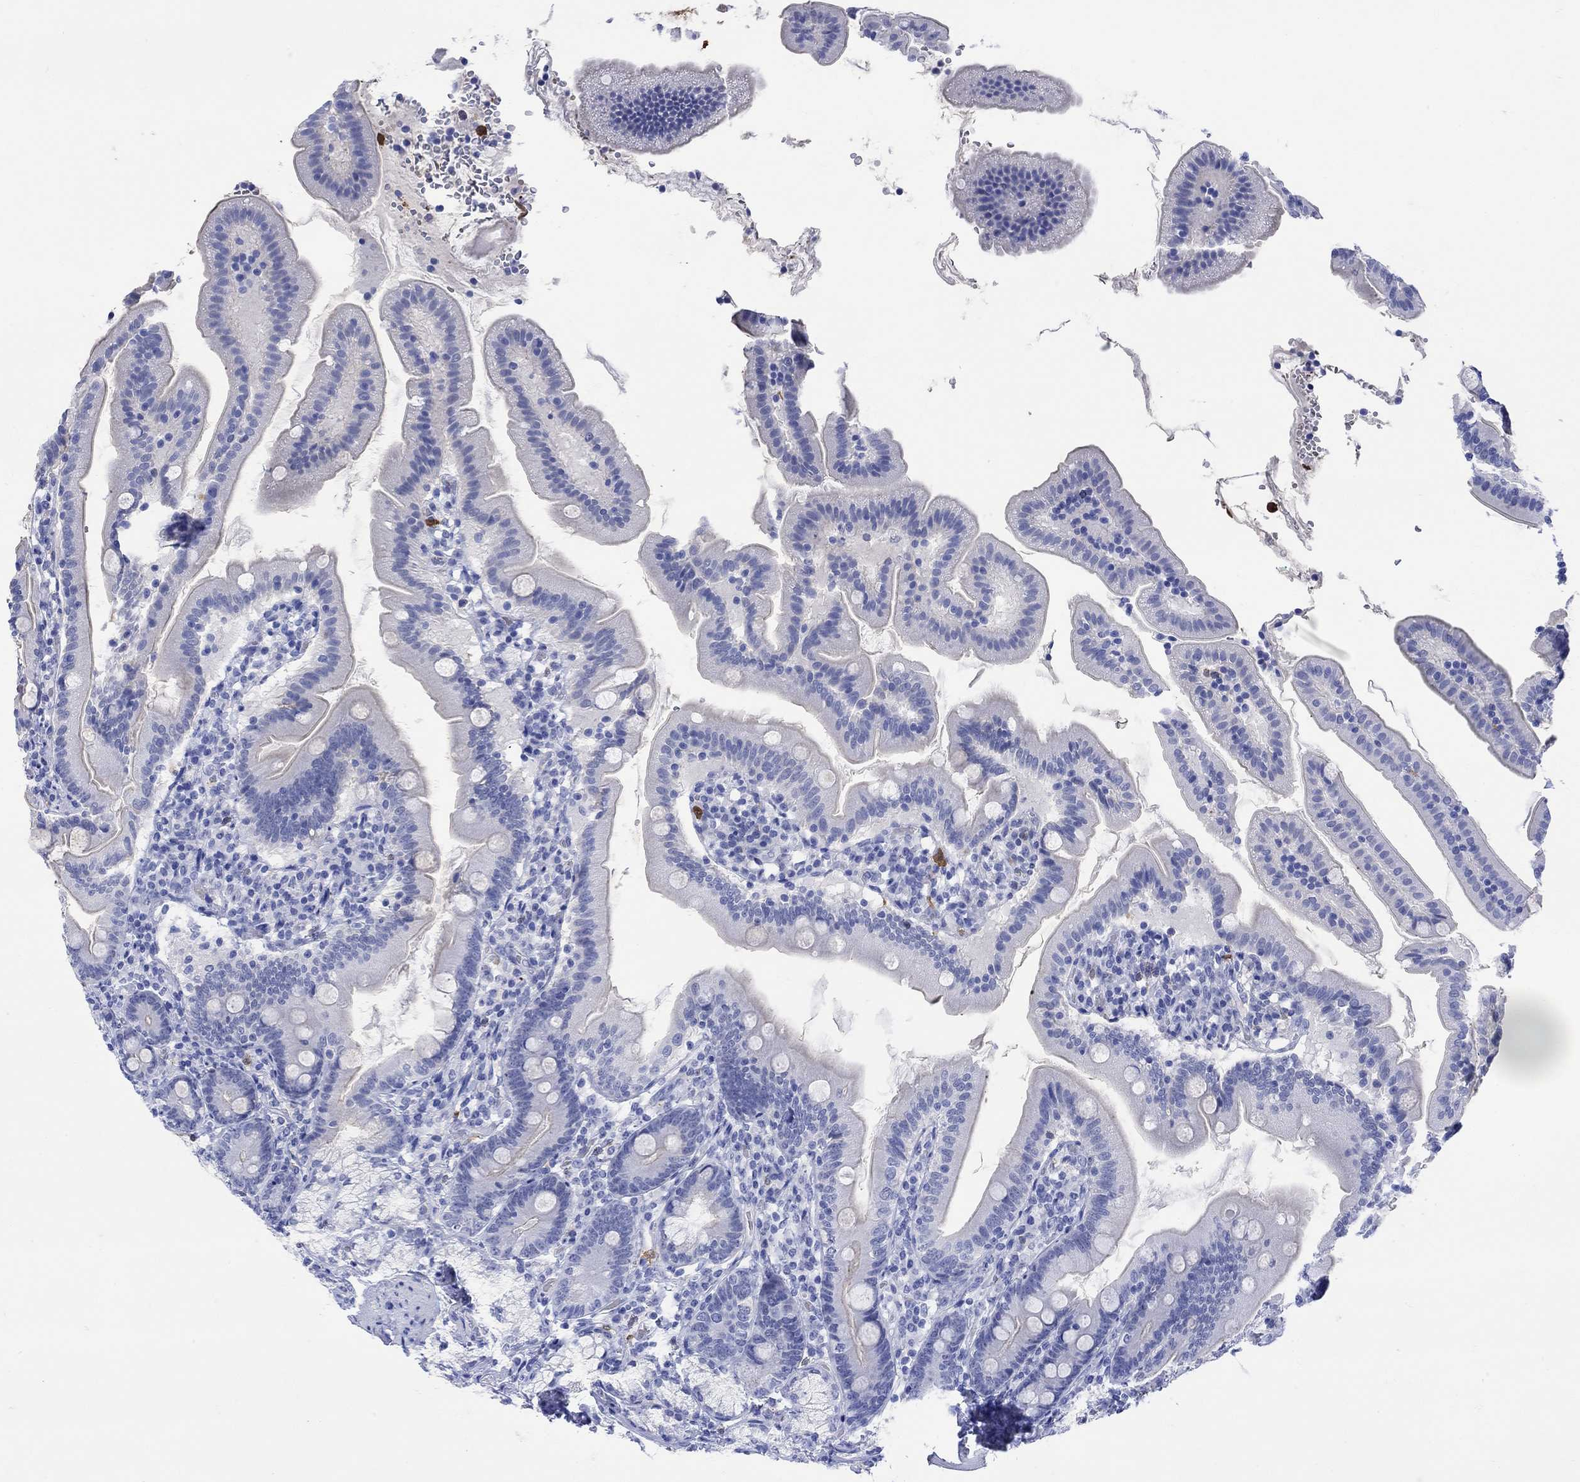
{"staining": {"intensity": "negative", "quantity": "none", "location": "none"}, "tissue": "duodenum", "cell_type": "Glandular cells", "image_type": "normal", "snomed": [{"axis": "morphology", "description": "Normal tissue, NOS"}, {"axis": "topography", "description": "Duodenum"}], "caption": "DAB (3,3'-diaminobenzidine) immunohistochemical staining of benign human duodenum reveals no significant positivity in glandular cells.", "gene": "LINGO3", "patient": {"sex": "female", "age": 67}}